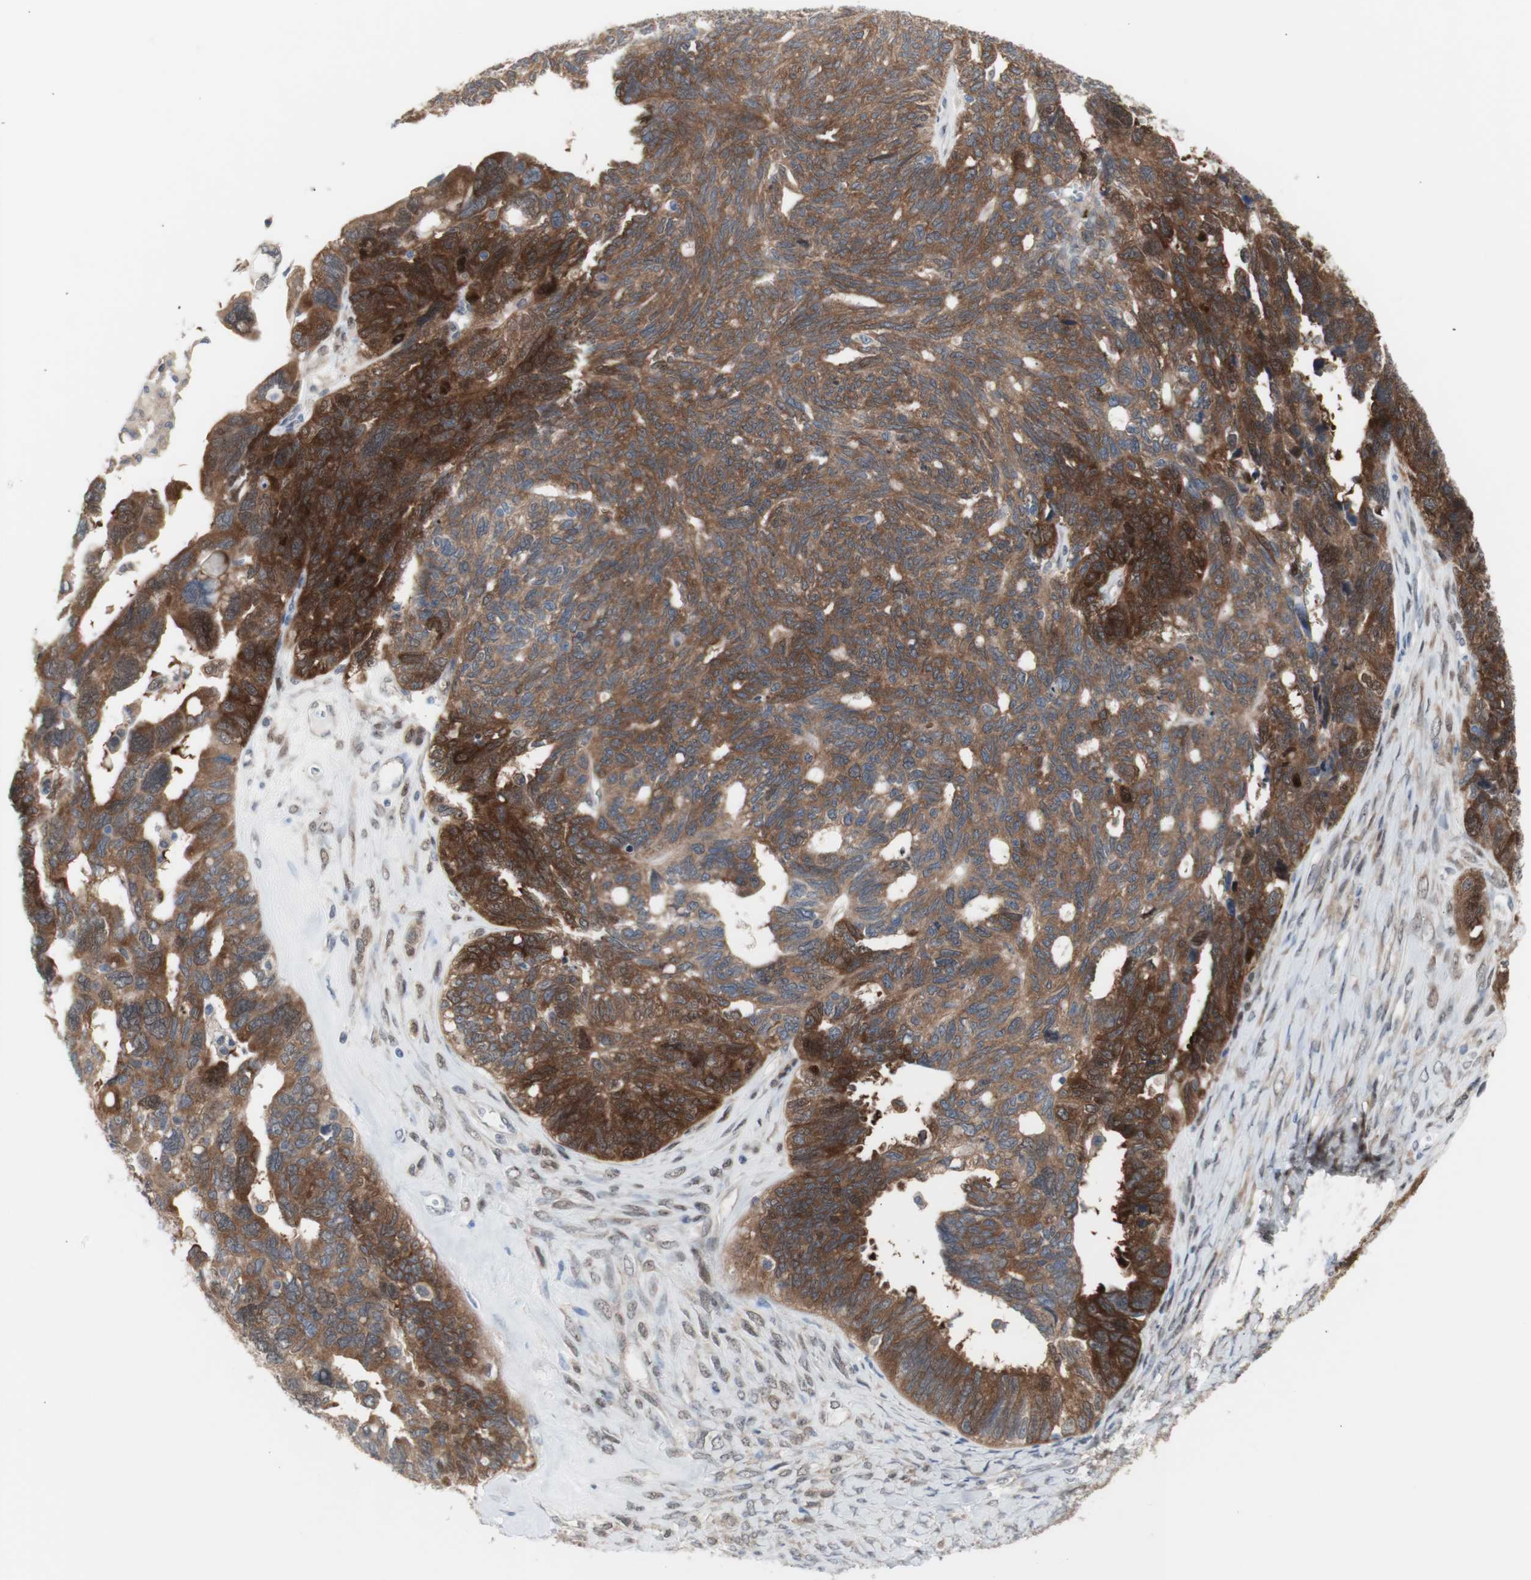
{"staining": {"intensity": "moderate", "quantity": "25%-75%", "location": "cytoplasmic/membranous"}, "tissue": "ovarian cancer", "cell_type": "Tumor cells", "image_type": "cancer", "snomed": [{"axis": "morphology", "description": "Cystadenocarcinoma, serous, NOS"}, {"axis": "topography", "description": "Ovary"}], "caption": "Tumor cells show medium levels of moderate cytoplasmic/membranous positivity in about 25%-75% of cells in ovarian cancer (serous cystadenocarcinoma).", "gene": "PRMT5", "patient": {"sex": "female", "age": 79}}